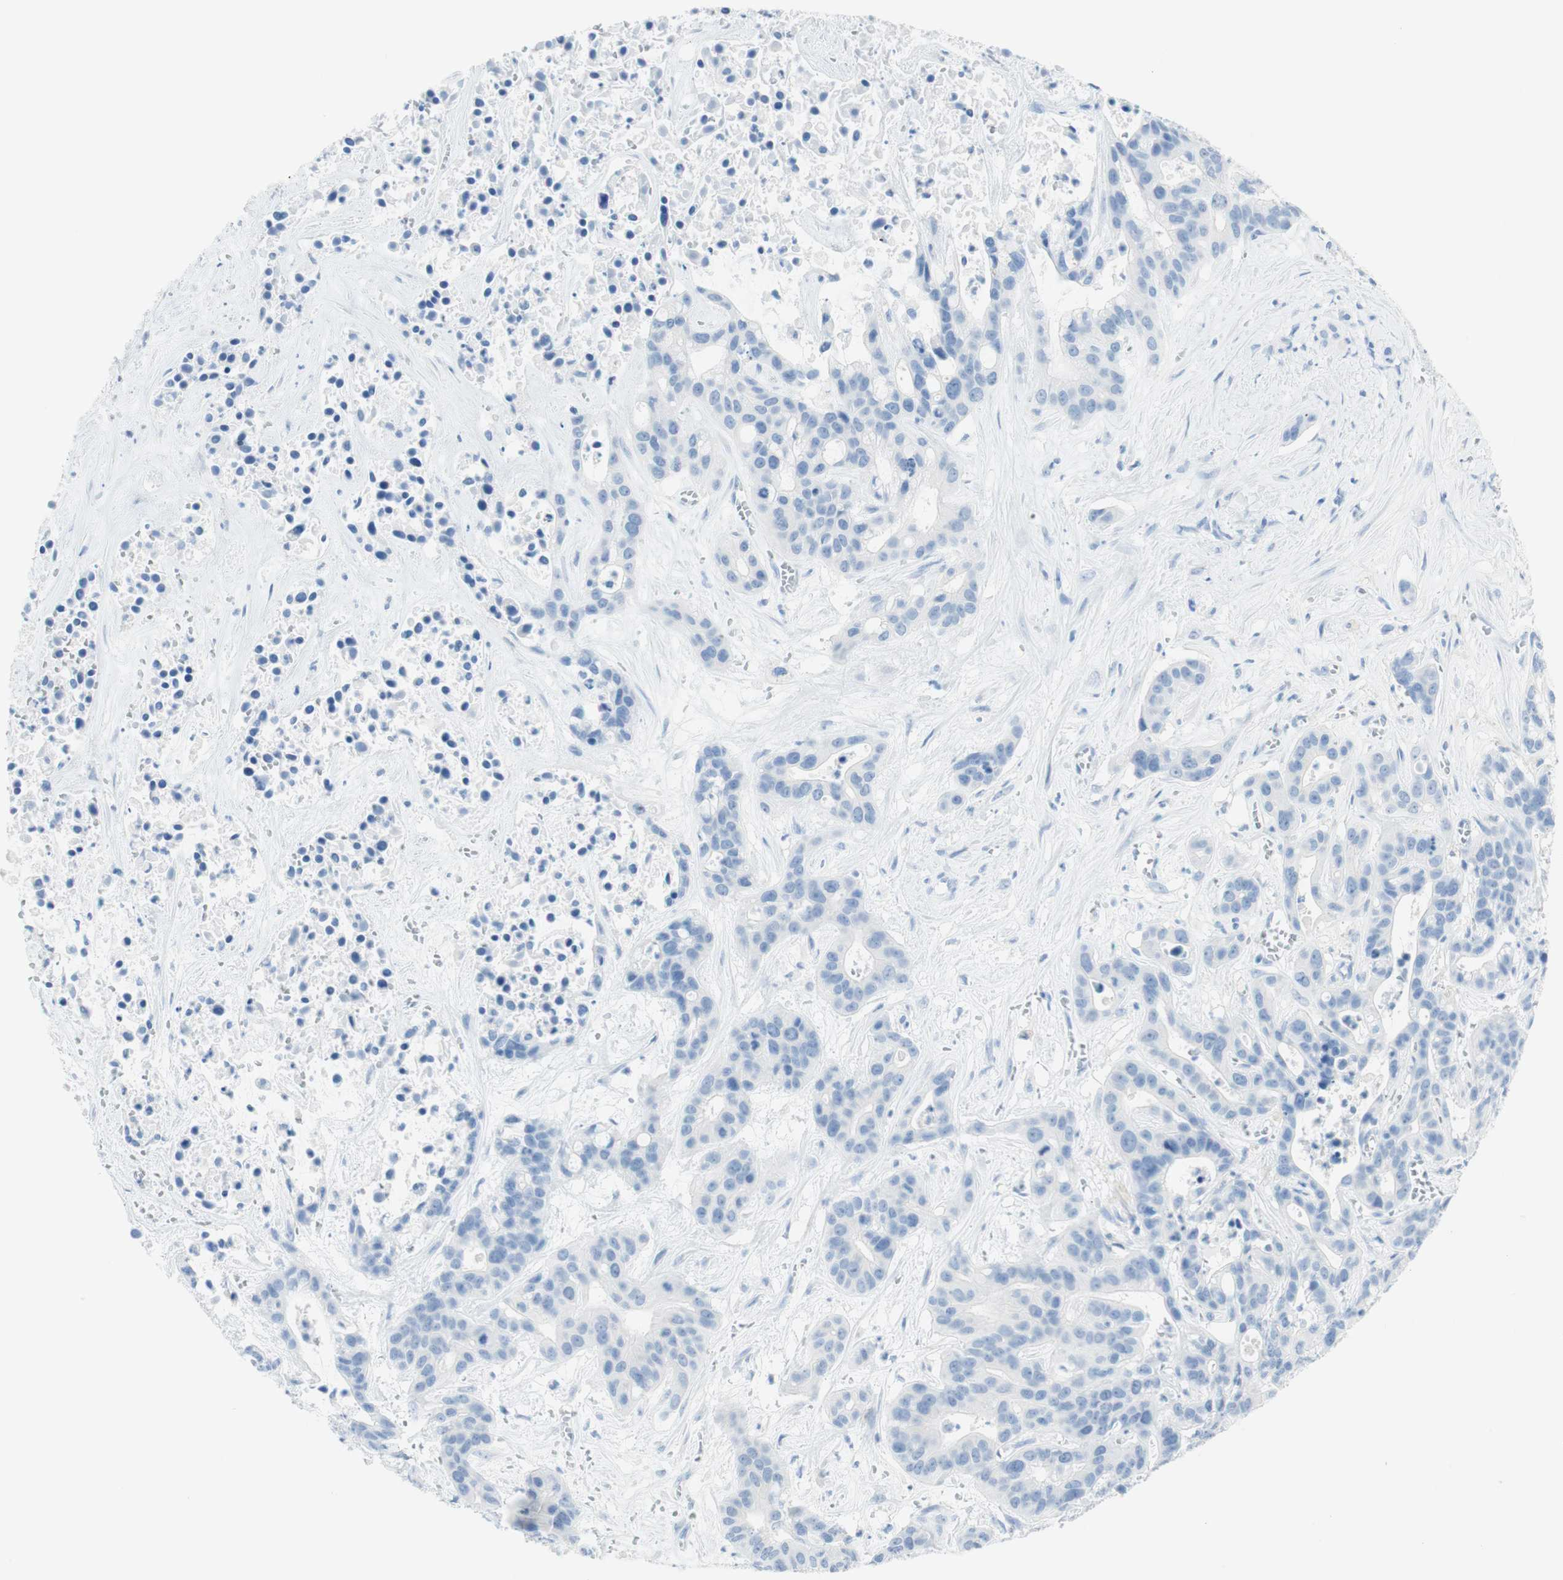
{"staining": {"intensity": "negative", "quantity": "none", "location": "none"}, "tissue": "liver cancer", "cell_type": "Tumor cells", "image_type": "cancer", "snomed": [{"axis": "morphology", "description": "Cholangiocarcinoma"}, {"axis": "topography", "description": "Liver"}], "caption": "DAB (3,3'-diaminobenzidine) immunohistochemical staining of human liver cancer demonstrates no significant positivity in tumor cells.", "gene": "TPO", "patient": {"sex": "female", "age": 65}}